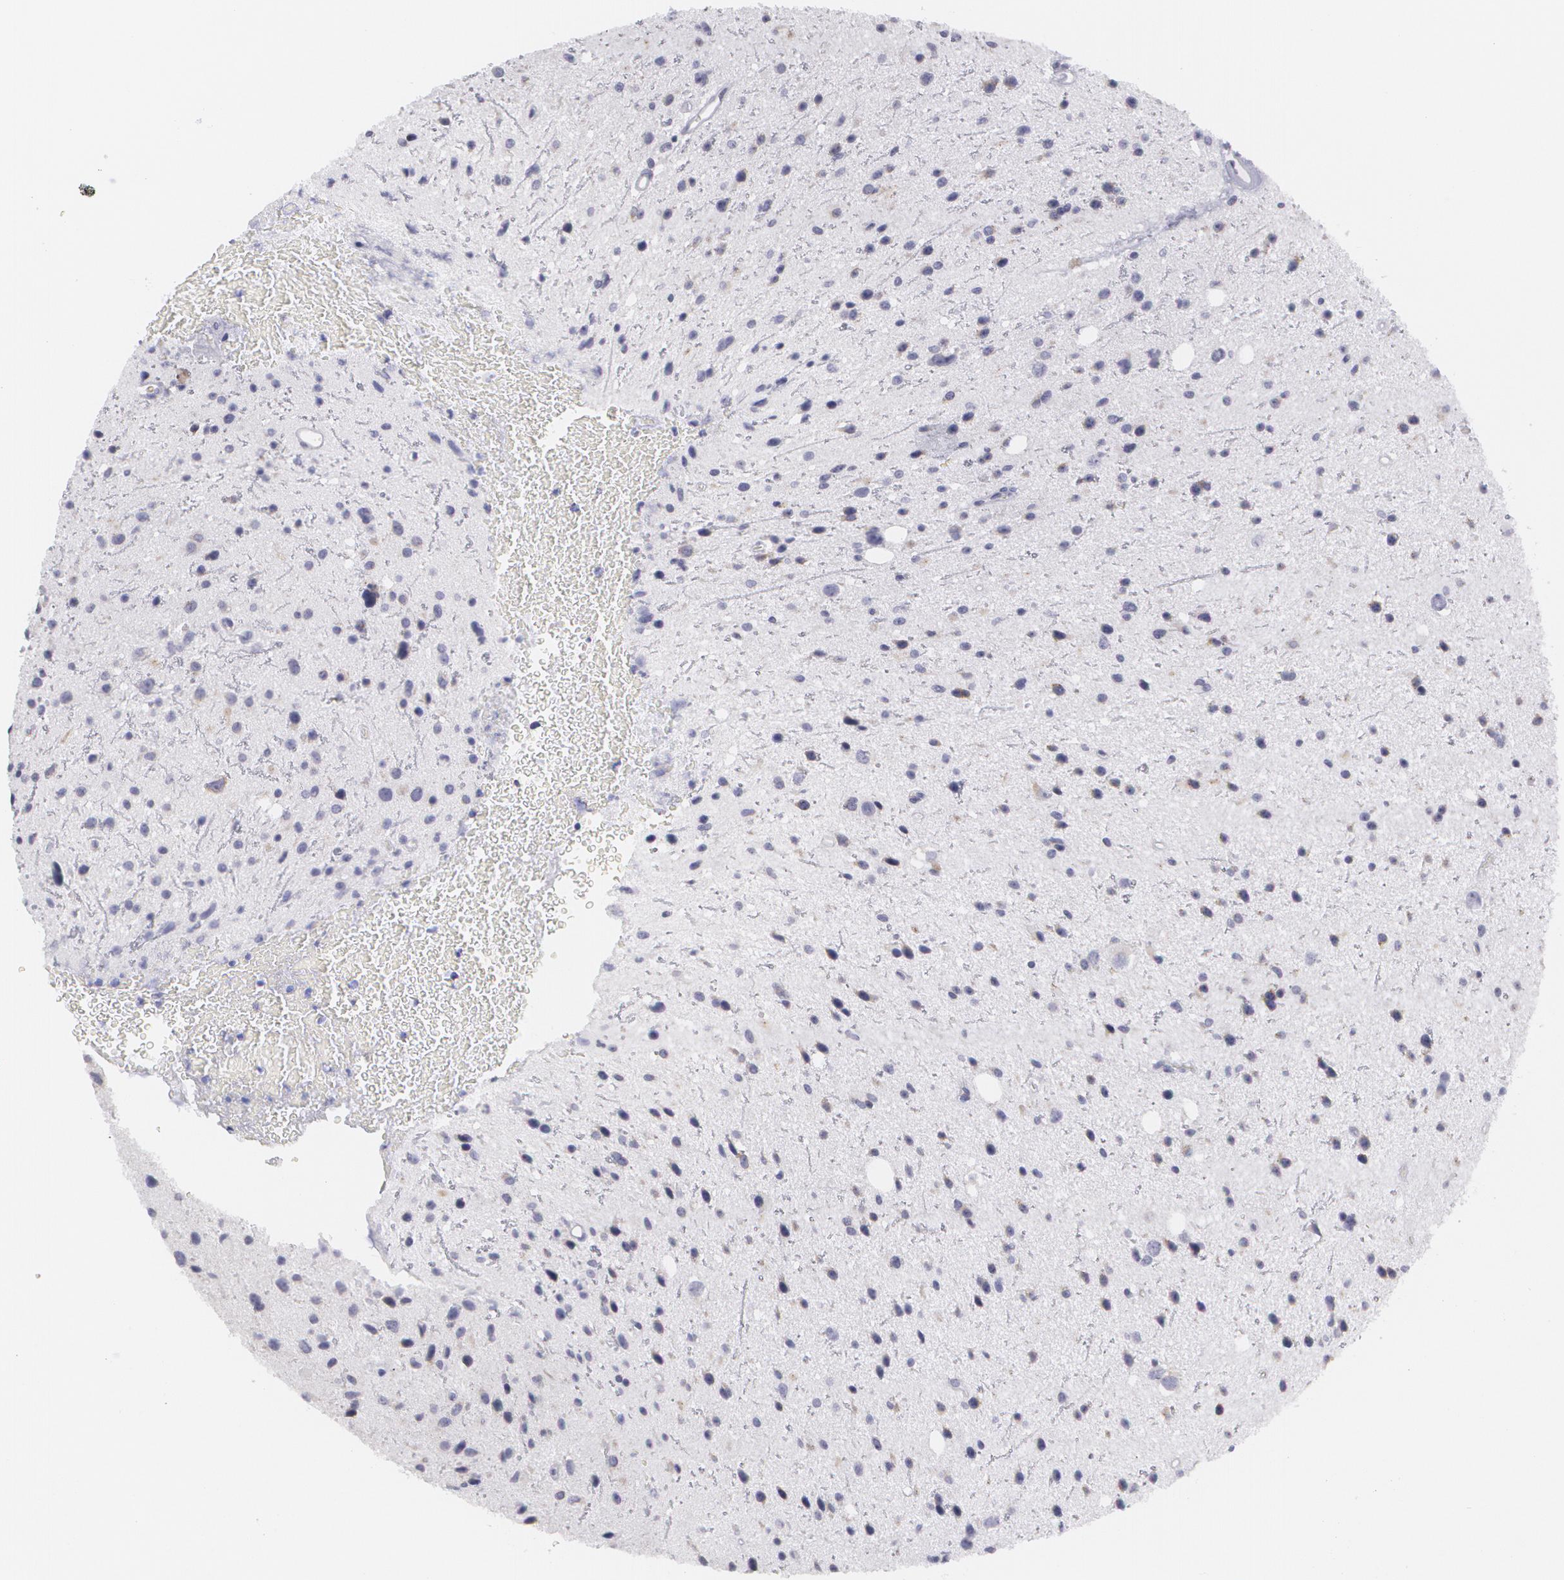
{"staining": {"intensity": "negative", "quantity": "none", "location": "none"}, "tissue": "glioma", "cell_type": "Tumor cells", "image_type": "cancer", "snomed": [{"axis": "morphology", "description": "Glioma, malignant, Low grade"}, {"axis": "topography", "description": "Brain"}], "caption": "The micrograph demonstrates no staining of tumor cells in malignant glioma (low-grade).", "gene": "MBNL3", "patient": {"sex": "female", "age": 46}}